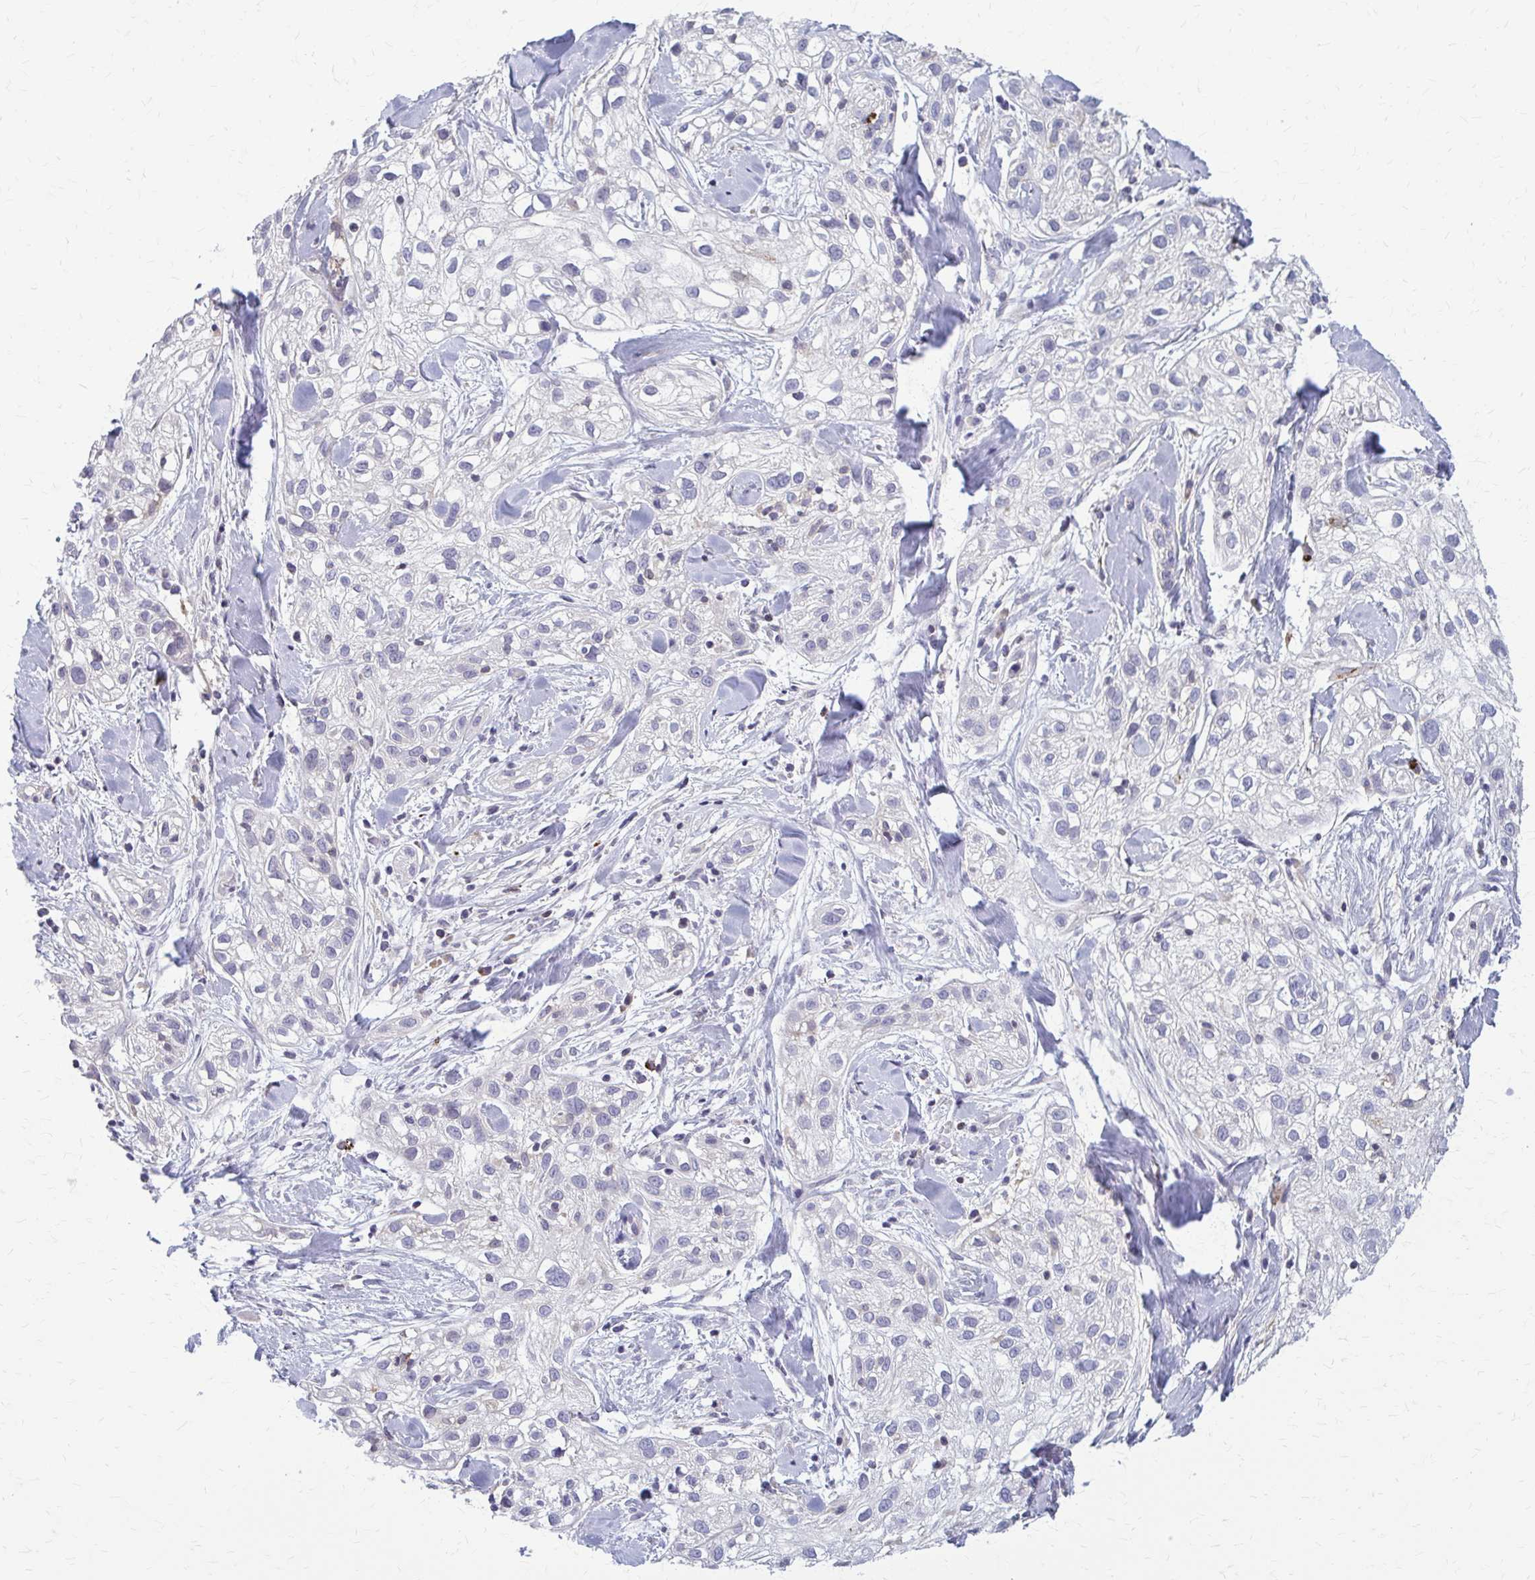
{"staining": {"intensity": "negative", "quantity": "none", "location": "none"}, "tissue": "skin cancer", "cell_type": "Tumor cells", "image_type": "cancer", "snomed": [{"axis": "morphology", "description": "Squamous cell carcinoma, NOS"}, {"axis": "topography", "description": "Skin"}], "caption": "Tumor cells show no significant staining in skin cancer.", "gene": "MCRIP2", "patient": {"sex": "male", "age": 82}}